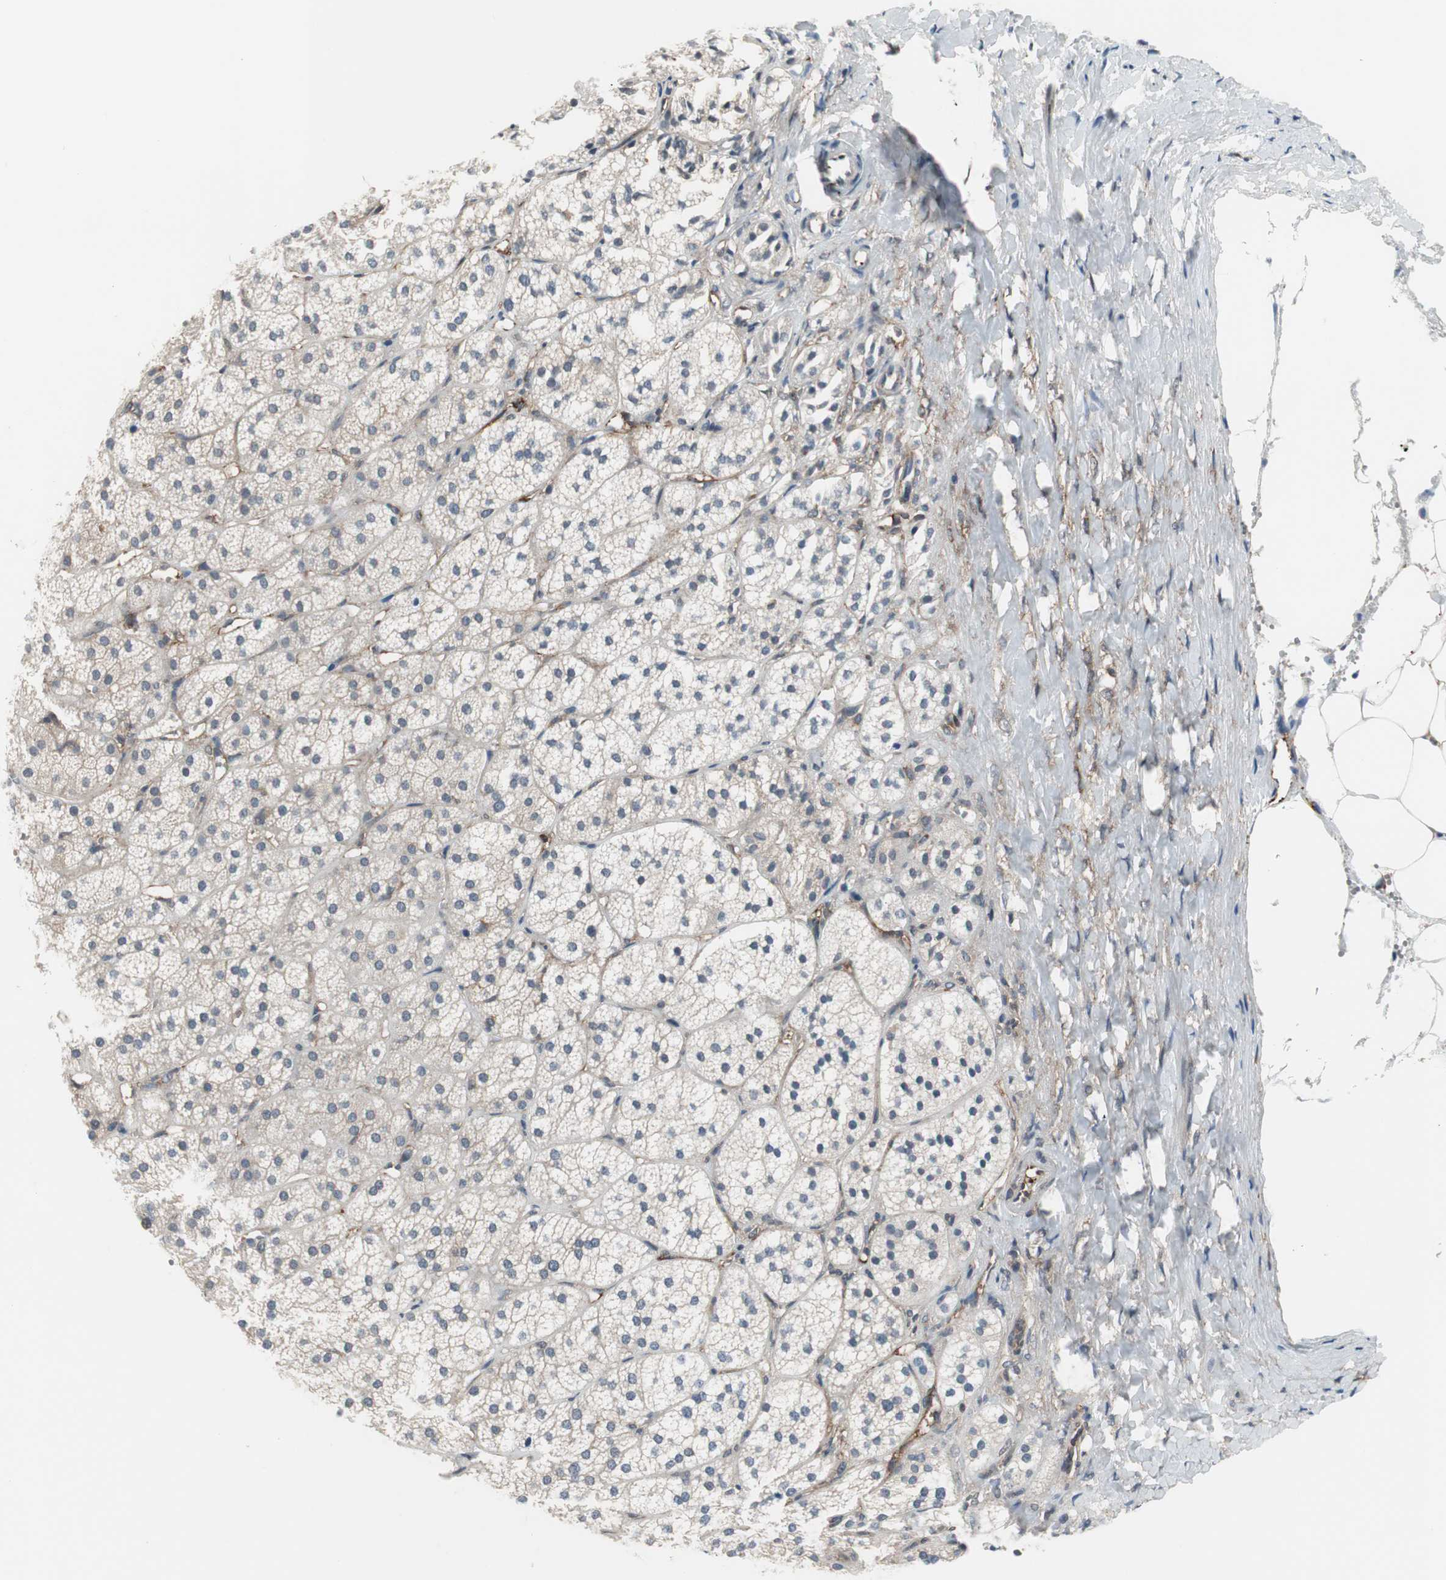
{"staining": {"intensity": "weak", "quantity": "25%-75%", "location": "cytoplasmic/membranous"}, "tissue": "adrenal gland", "cell_type": "Glandular cells", "image_type": "normal", "snomed": [{"axis": "morphology", "description": "Normal tissue, NOS"}, {"axis": "topography", "description": "Adrenal gland"}], "caption": "Protein analysis of benign adrenal gland exhibits weak cytoplasmic/membranous expression in approximately 25%-75% of glandular cells.", "gene": "ZNF512B", "patient": {"sex": "female", "age": 71}}